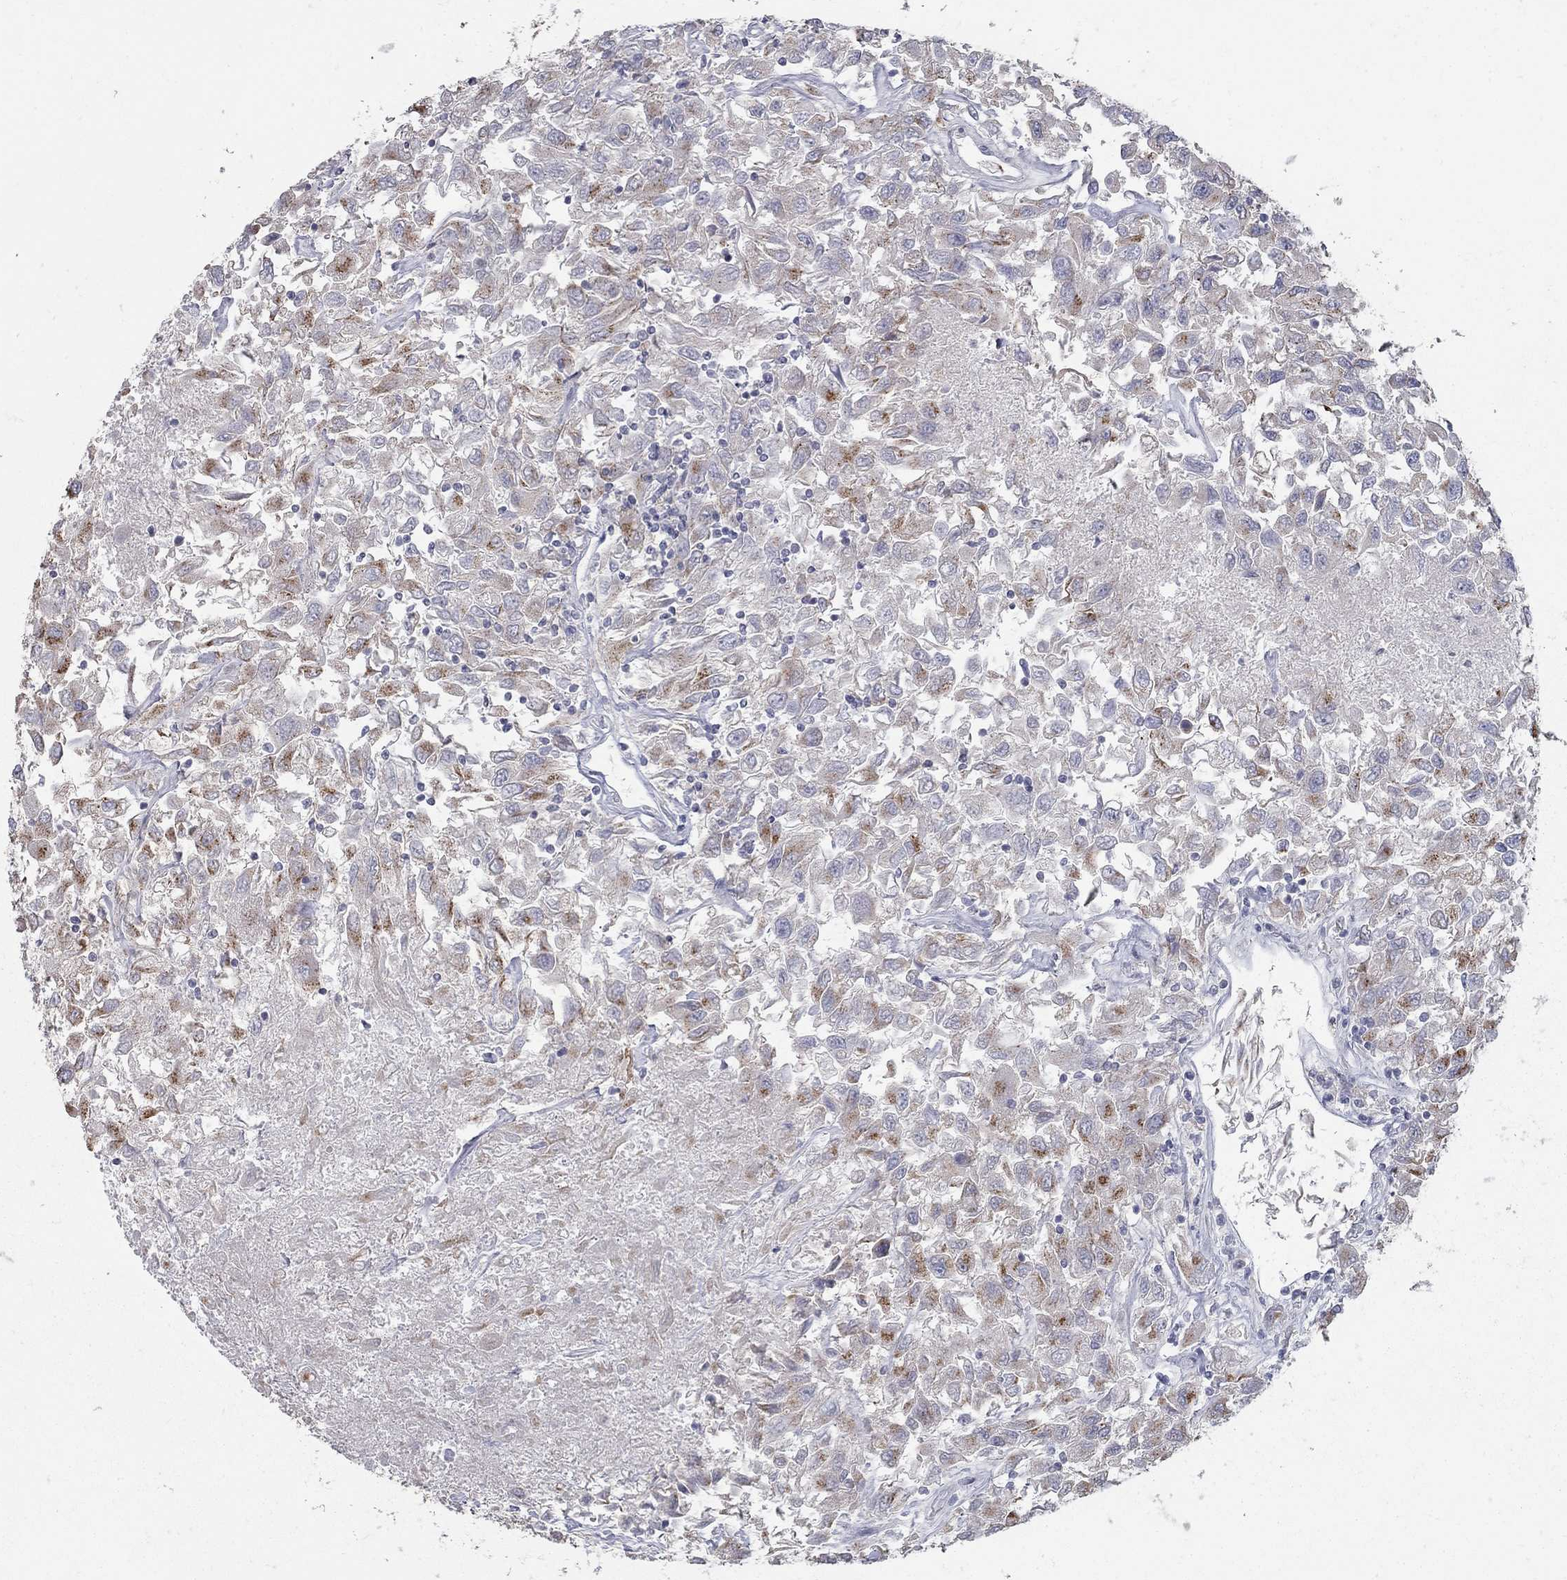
{"staining": {"intensity": "strong", "quantity": "<25%", "location": "cytoplasmic/membranous"}, "tissue": "renal cancer", "cell_type": "Tumor cells", "image_type": "cancer", "snomed": [{"axis": "morphology", "description": "Adenocarcinoma, NOS"}, {"axis": "topography", "description": "Kidney"}], "caption": "An image of human renal cancer stained for a protein shows strong cytoplasmic/membranous brown staining in tumor cells.", "gene": "KIAA0319L", "patient": {"sex": "female", "age": 76}}